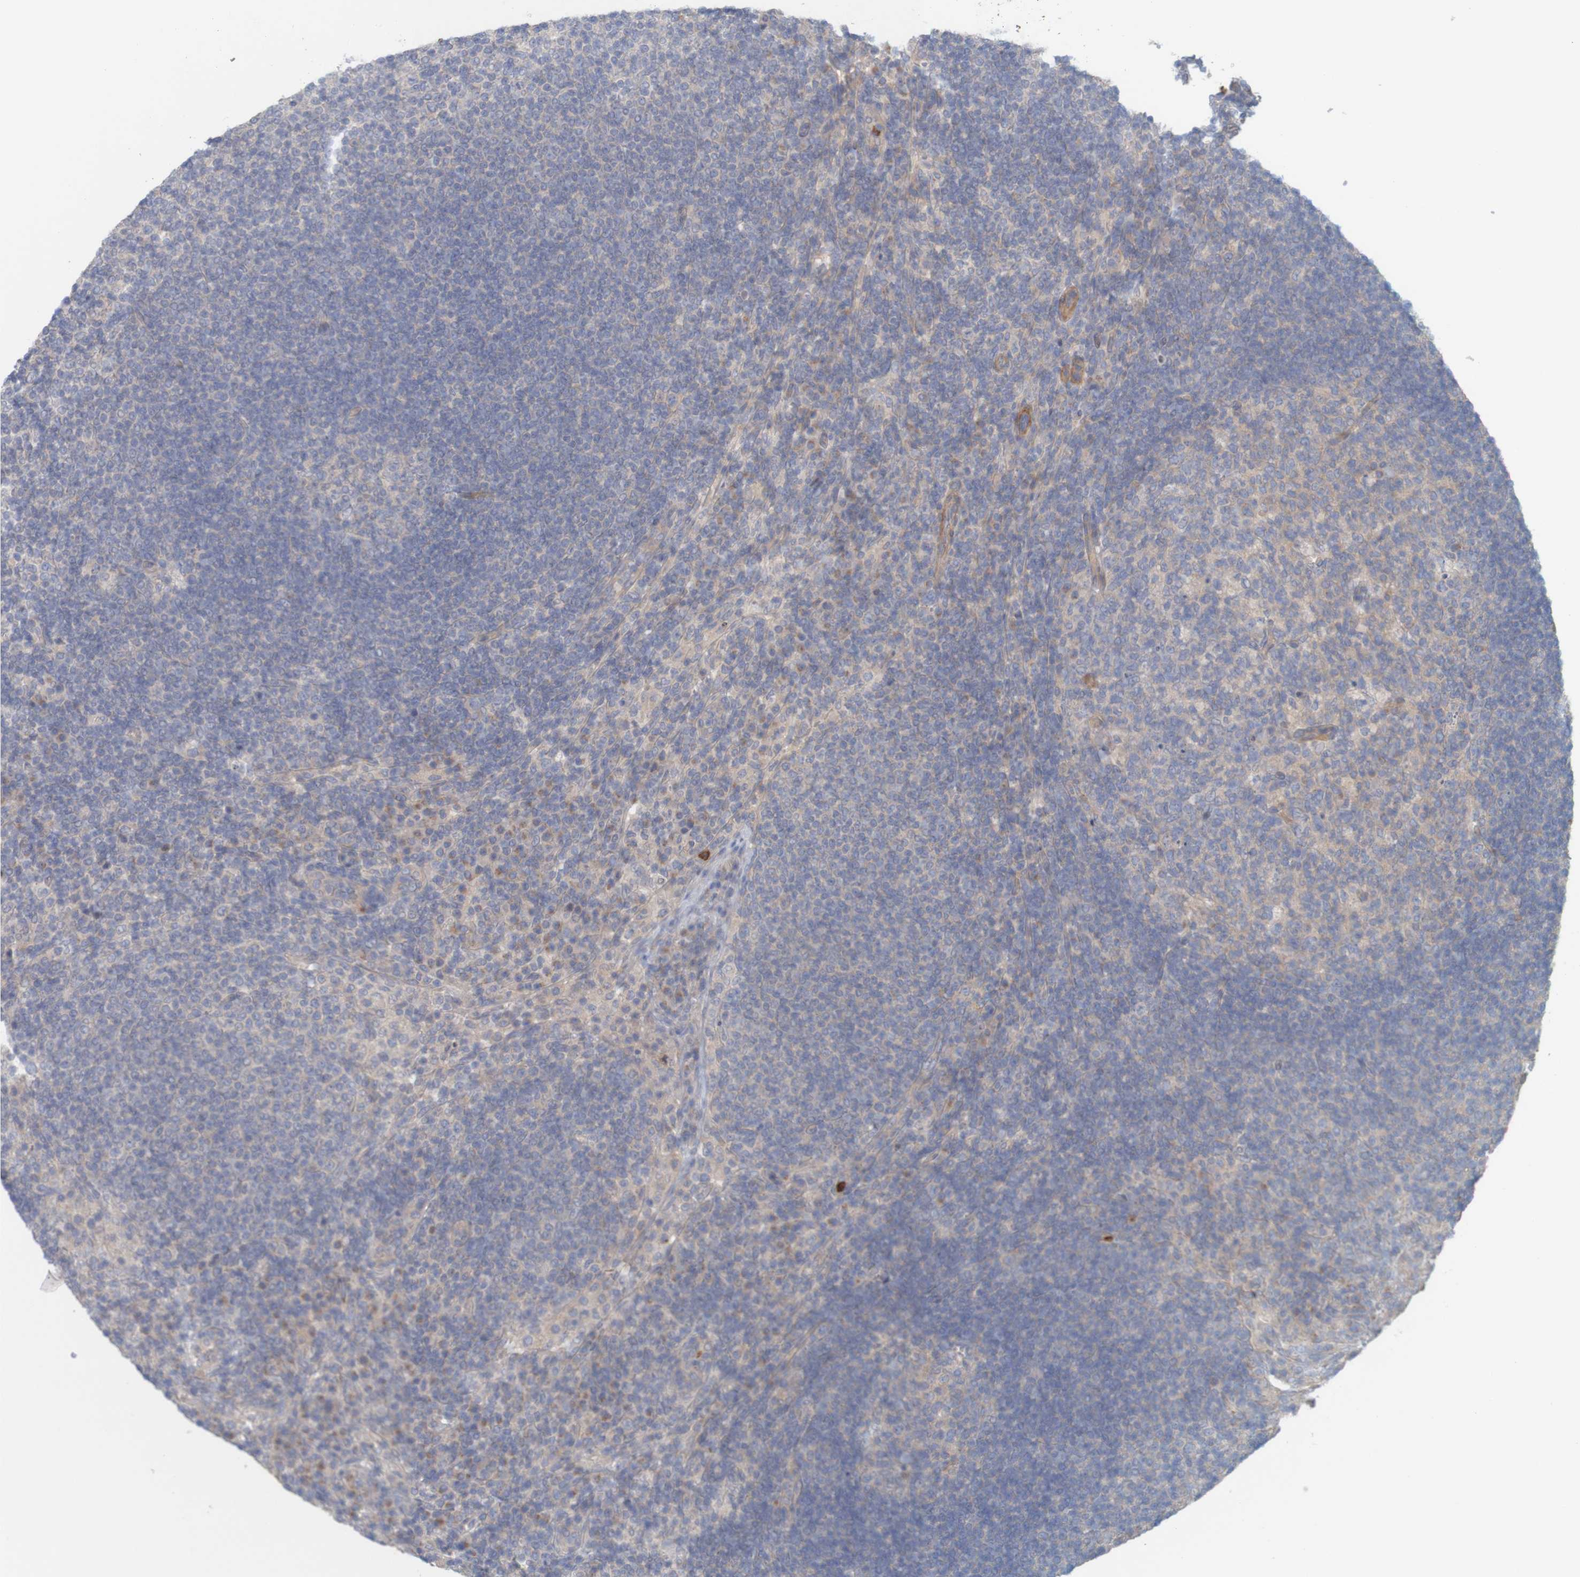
{"staining": {"intensity": "weak", "quantity": ">75%", "location": "cytoplasmic/membranous"}, "tissue": "lymph node", "cell_type": "Germinal center cells", "image_type": "normal", "snomed": [{"axis": "morphology", "description": "Normal tissue, NOS"}, {"axis": "topography", "description": "Lymph node"}], "caption": "The image displays a brown stain indicating the presence of a protein in the cytoplasmic/membranous of germinal center cells in lymph node.", "gene": "KRT23", "patient": {"sex": "female", "age": 53}}